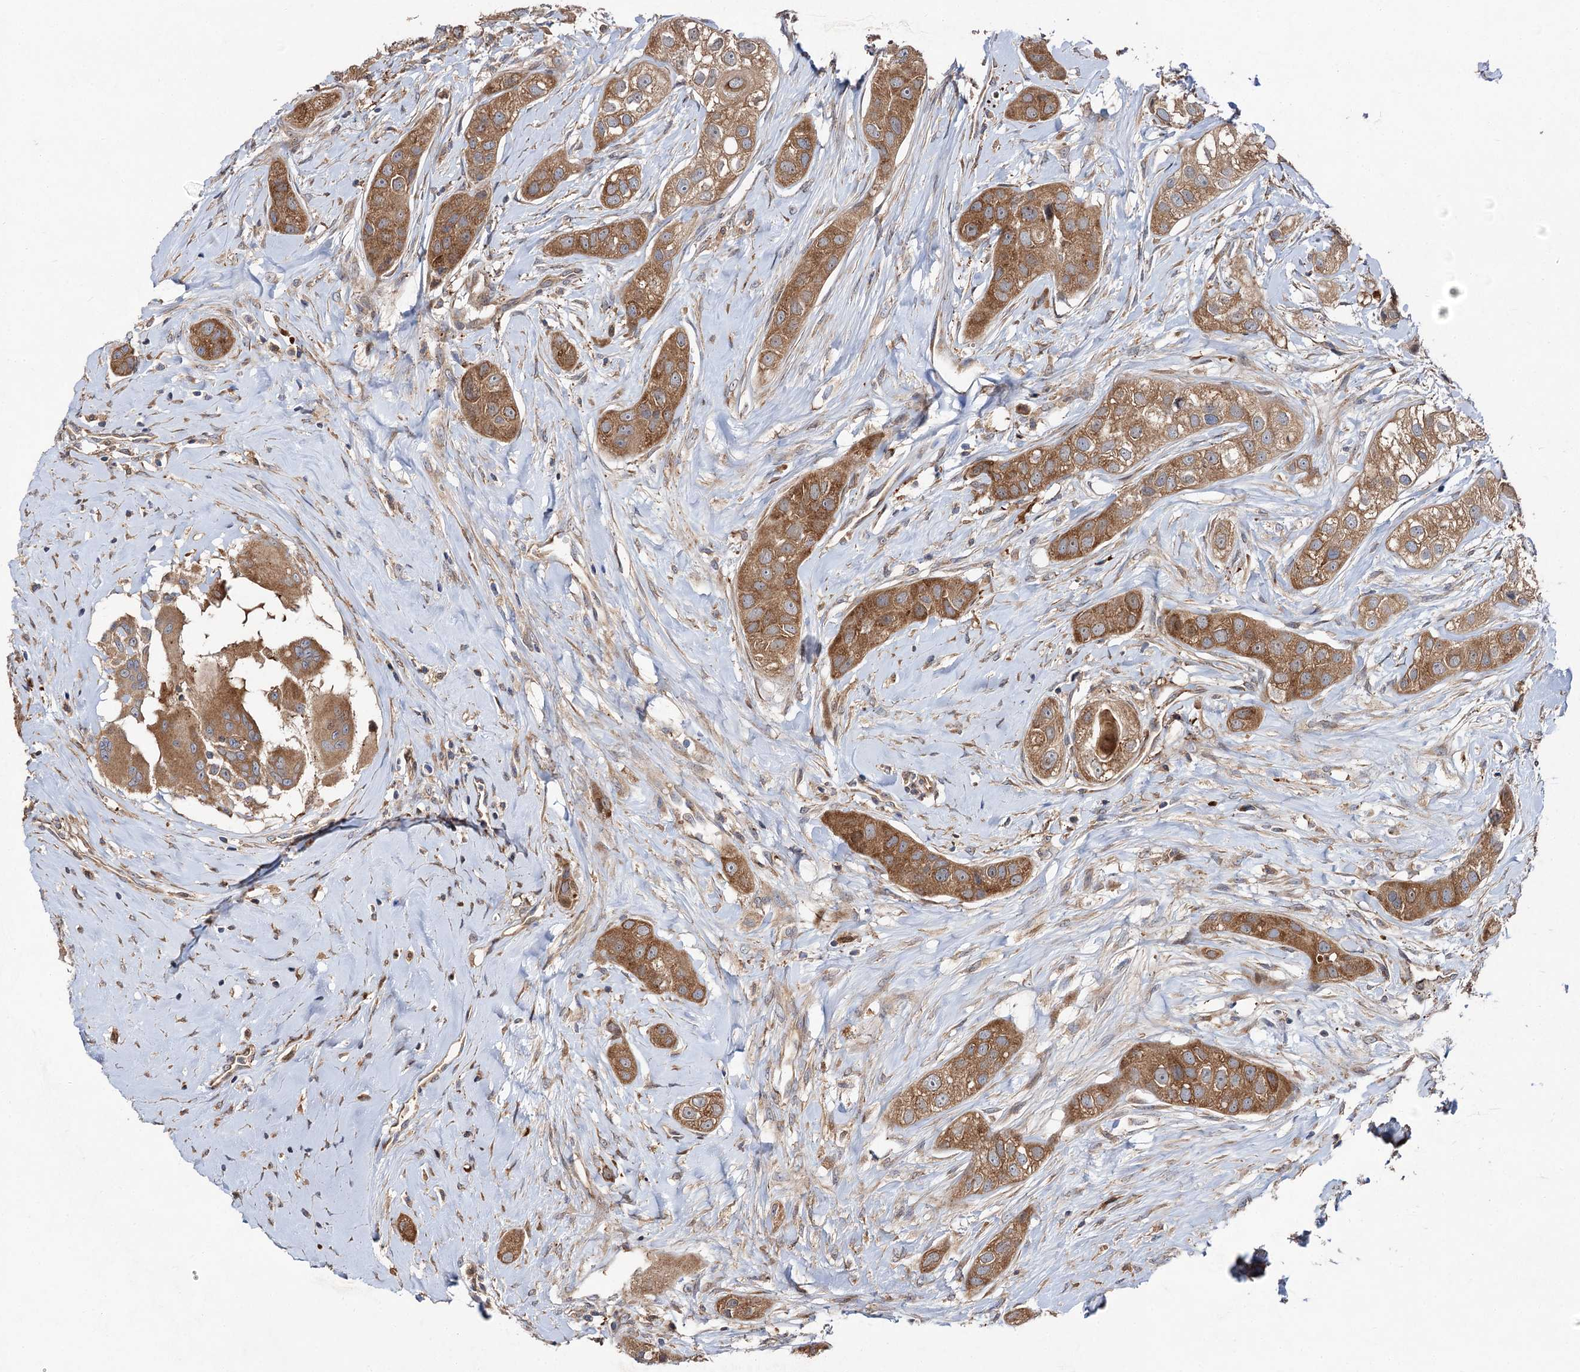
{"staining": {"intensity": "moderate", "quantity": ">75%", "location": "cytoplasmic/membranous"}, "tissue": "head and neck cancer", "cell_type": "Tumor cells", "image_type": "cancer", "snomed": [{"axis": "morphology", "description": "Normal tissue, NOS"}, {"axis": "morphology", "description": "Squamous cell carcinoma, NOS"}, {"axis": "topography", "description": "Skeletal muscle"}, {"axis": "topography", "description": "Head-Neck"}], "caption": "The image displays staining of head and neck cancer, revealing moderate cytoplasmic/membranous protein positivity (brown color) within tumor cells.", "gene": "NAA25", "patient": {"sex": "male", "age": 51}}